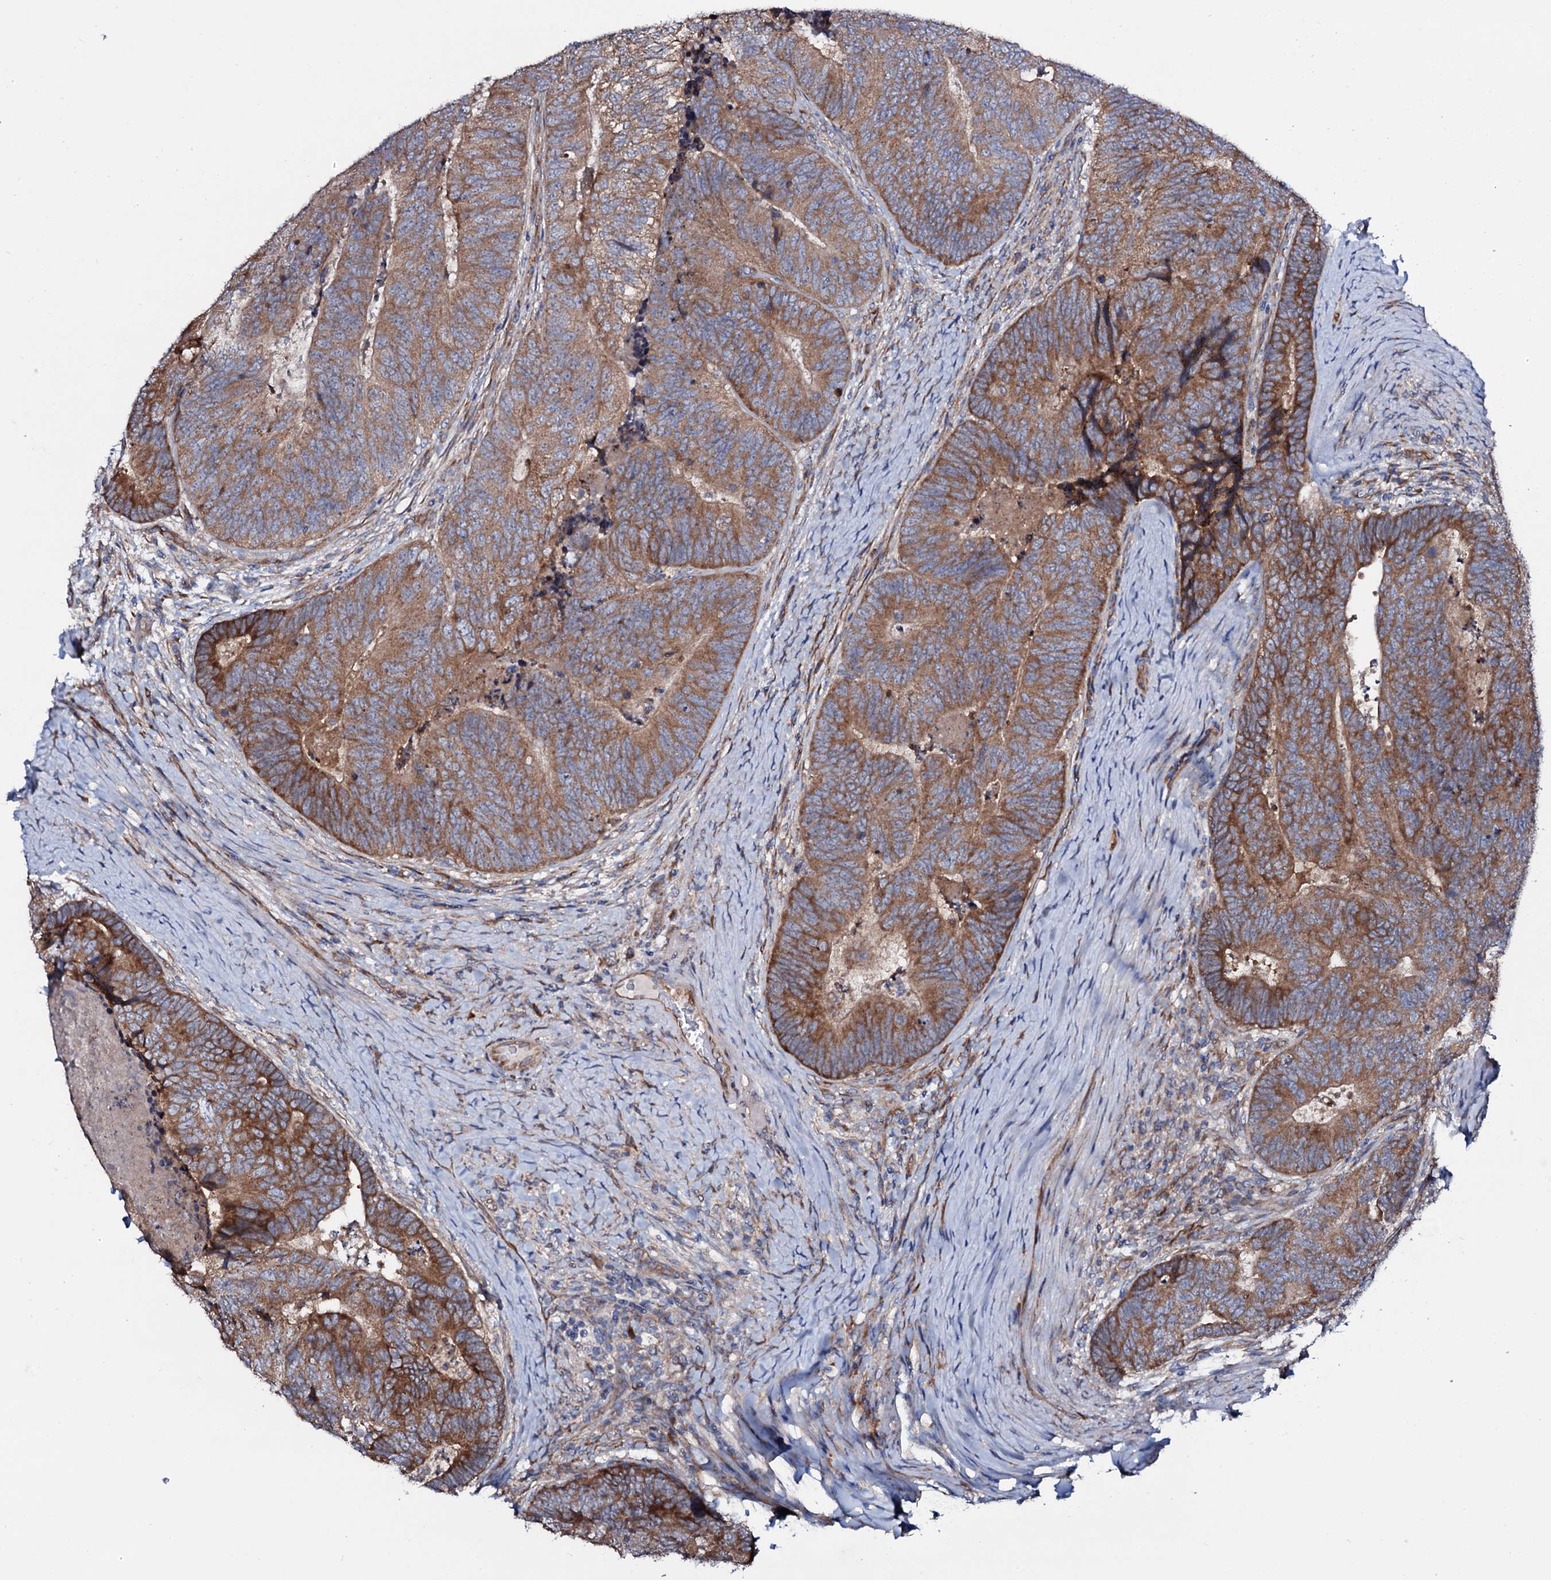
{"staining": {"intensity": "moderate", "quantity": ">75%", "location": "cytoplasmic/membranous"}, "tissue": "colorectal cancer", "cell_type": "Tumor cells", "image_type": "cancer", "snomed": [{"axis": "morphology", "description": "Adenocarcinoma, NOS"}, {"axis": "topography", "description": "Colon"}], "caption": "Immunohistochemistry (IHC) image of colorectal adenocarcinoma stained for a protein (brown), which exhibits medium levels of moderate cytoplasmic/membranous positivity in approximately >75% of tumor cells.", "gene": "STARD13", "patient": {"sex": "female", "age": 67}}